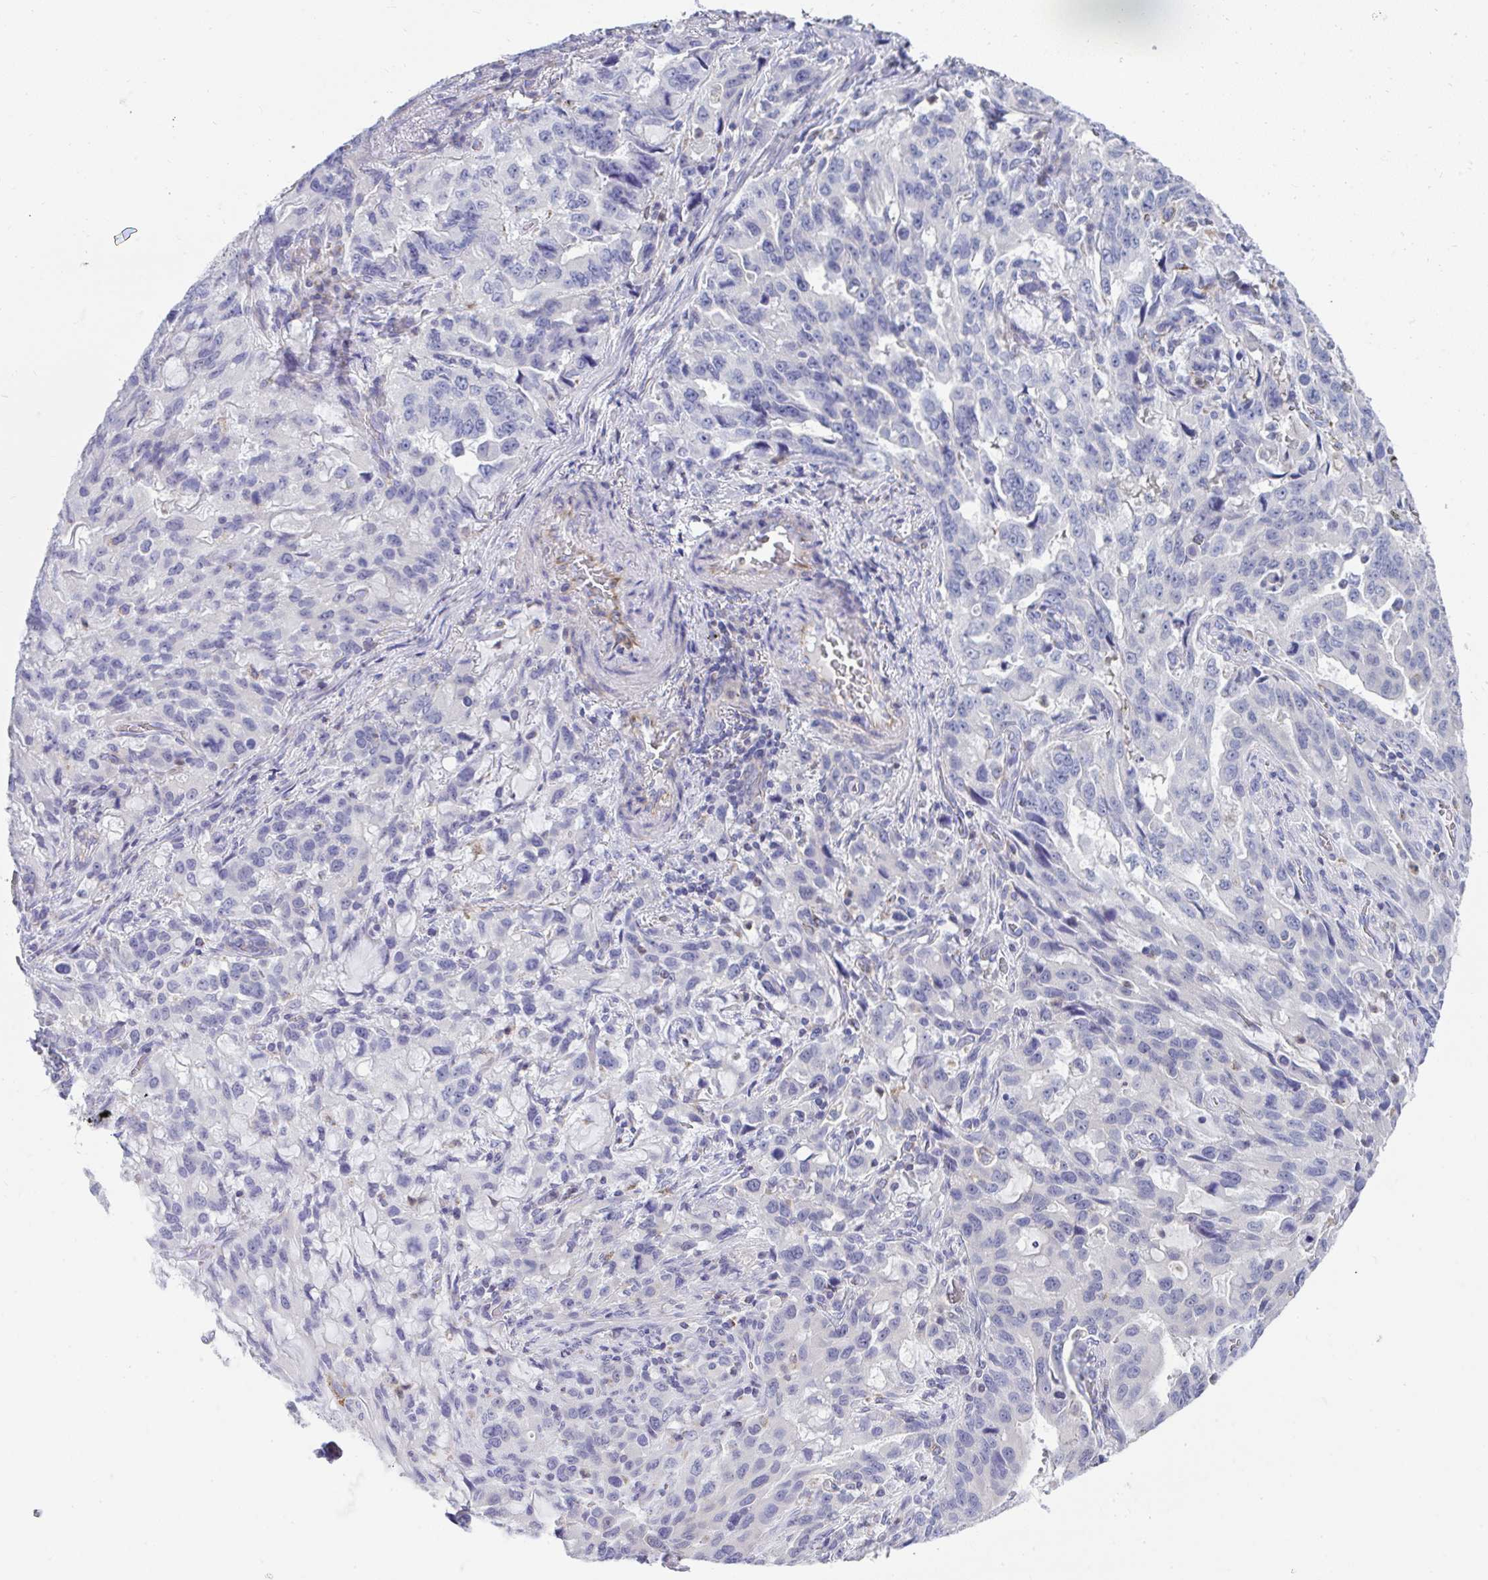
{"staining": {"intensity": "negative", "quantity": "none", "location": "none"}, "tissue": "stomach cancer", "cell_type": "Tumor cells", "image_type": "cancer", "snomed": [{"axis": "morphology", "description": "Adenocarcinoma, NOS"}, {"axis": "topography", "description": "Stomach, upper"}], "caption": "Tumor cells show no significant positivity in stomach cancer.", "gene": "MGAM2", "patient": {"sex": "male", "age": 85}}